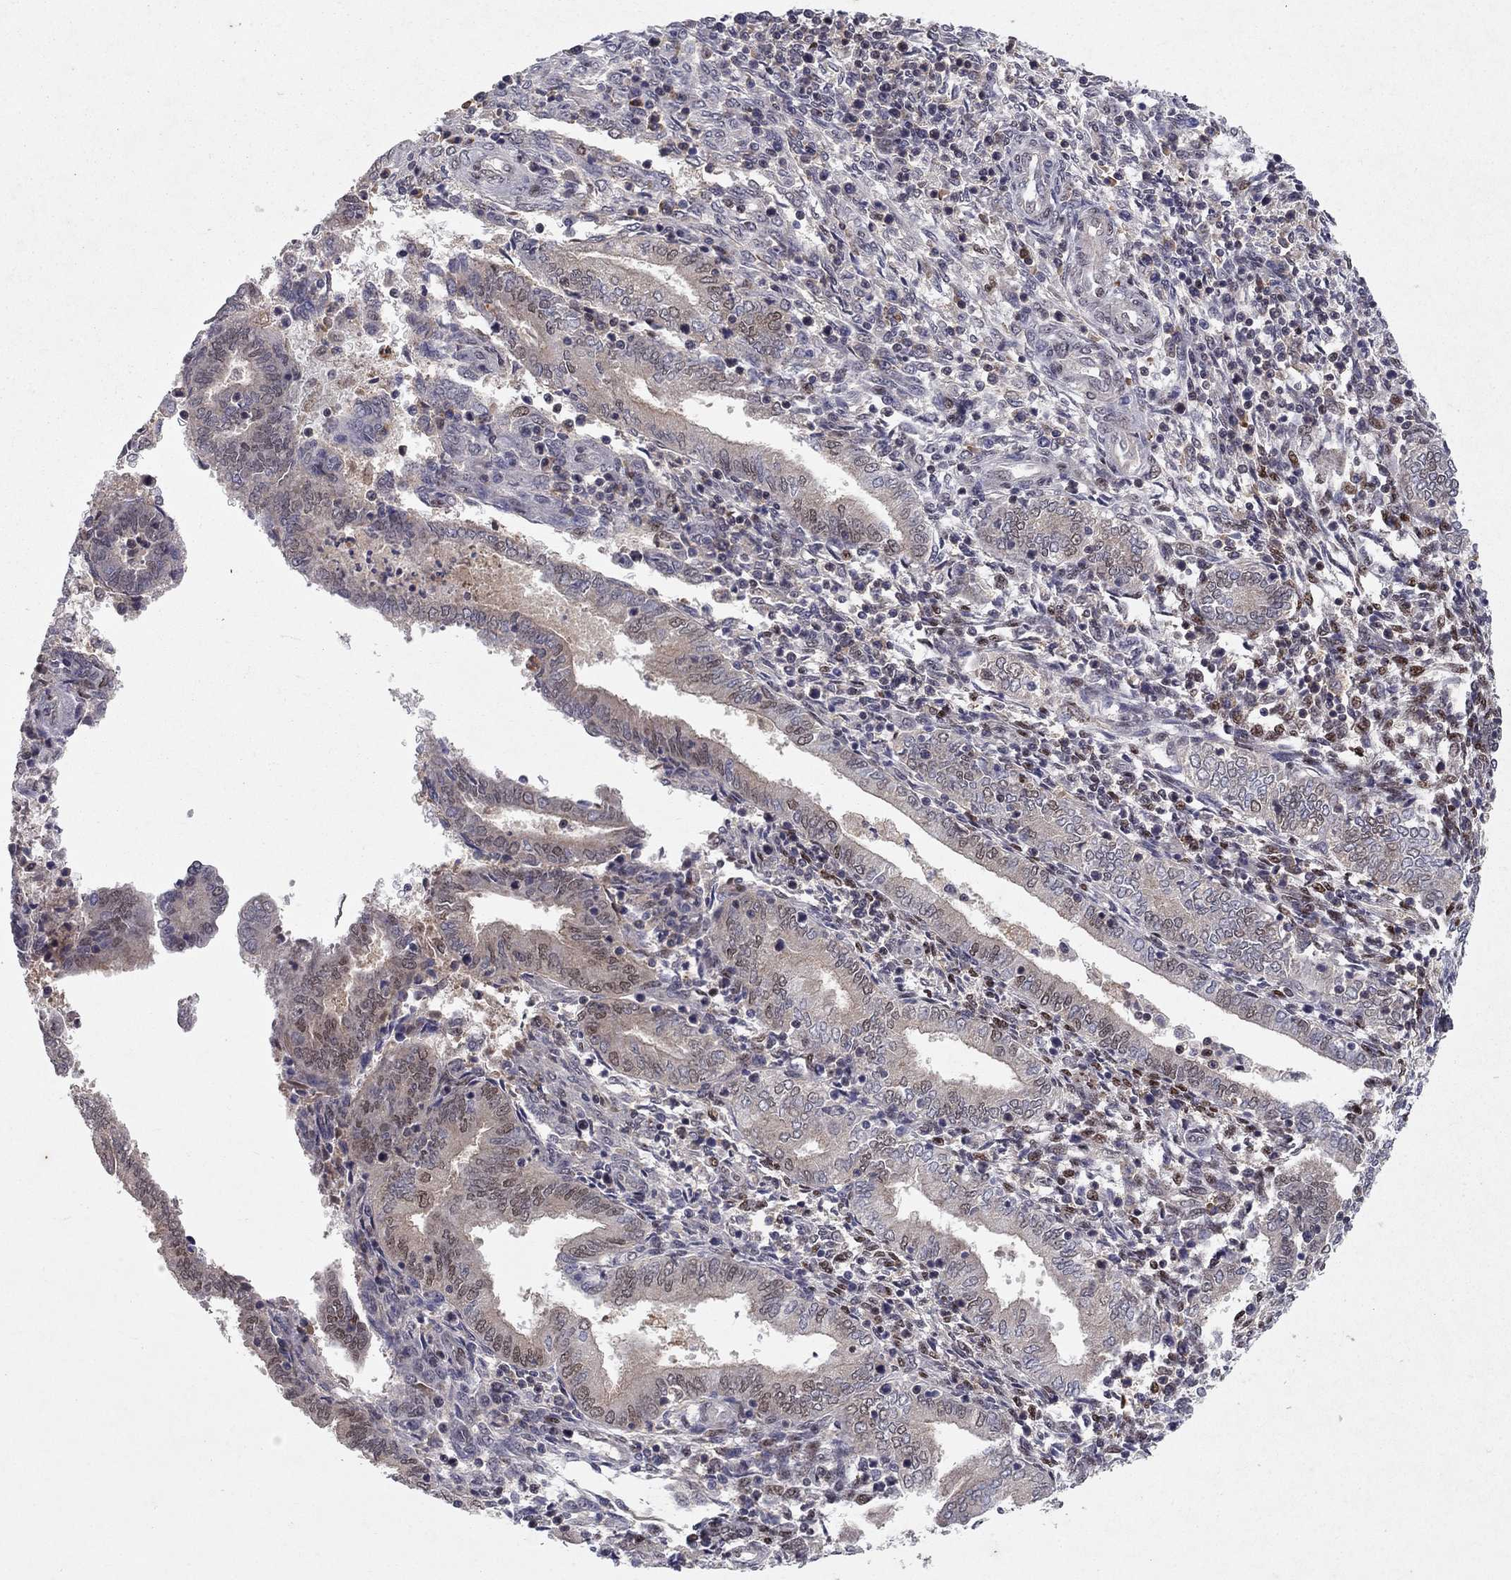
{"staining": {"intensity": "negative", "quantity": "none", "location": "none"}, "tissue": "endometrium", "cell_type": "Cells in endometrial stroma", "image_type": "normal", "snomed": [{"axis": "morphology", "description": "Normal tissue, NOS"}, {"axis": "topography", "description": "Endometrium"}], "caption": "Human endometrium stained for a protein using IHC displays no positivity in cells in endometrial stroma.", "gene": "CRTC1", "patient": {"sex": "female", "age": 42}}